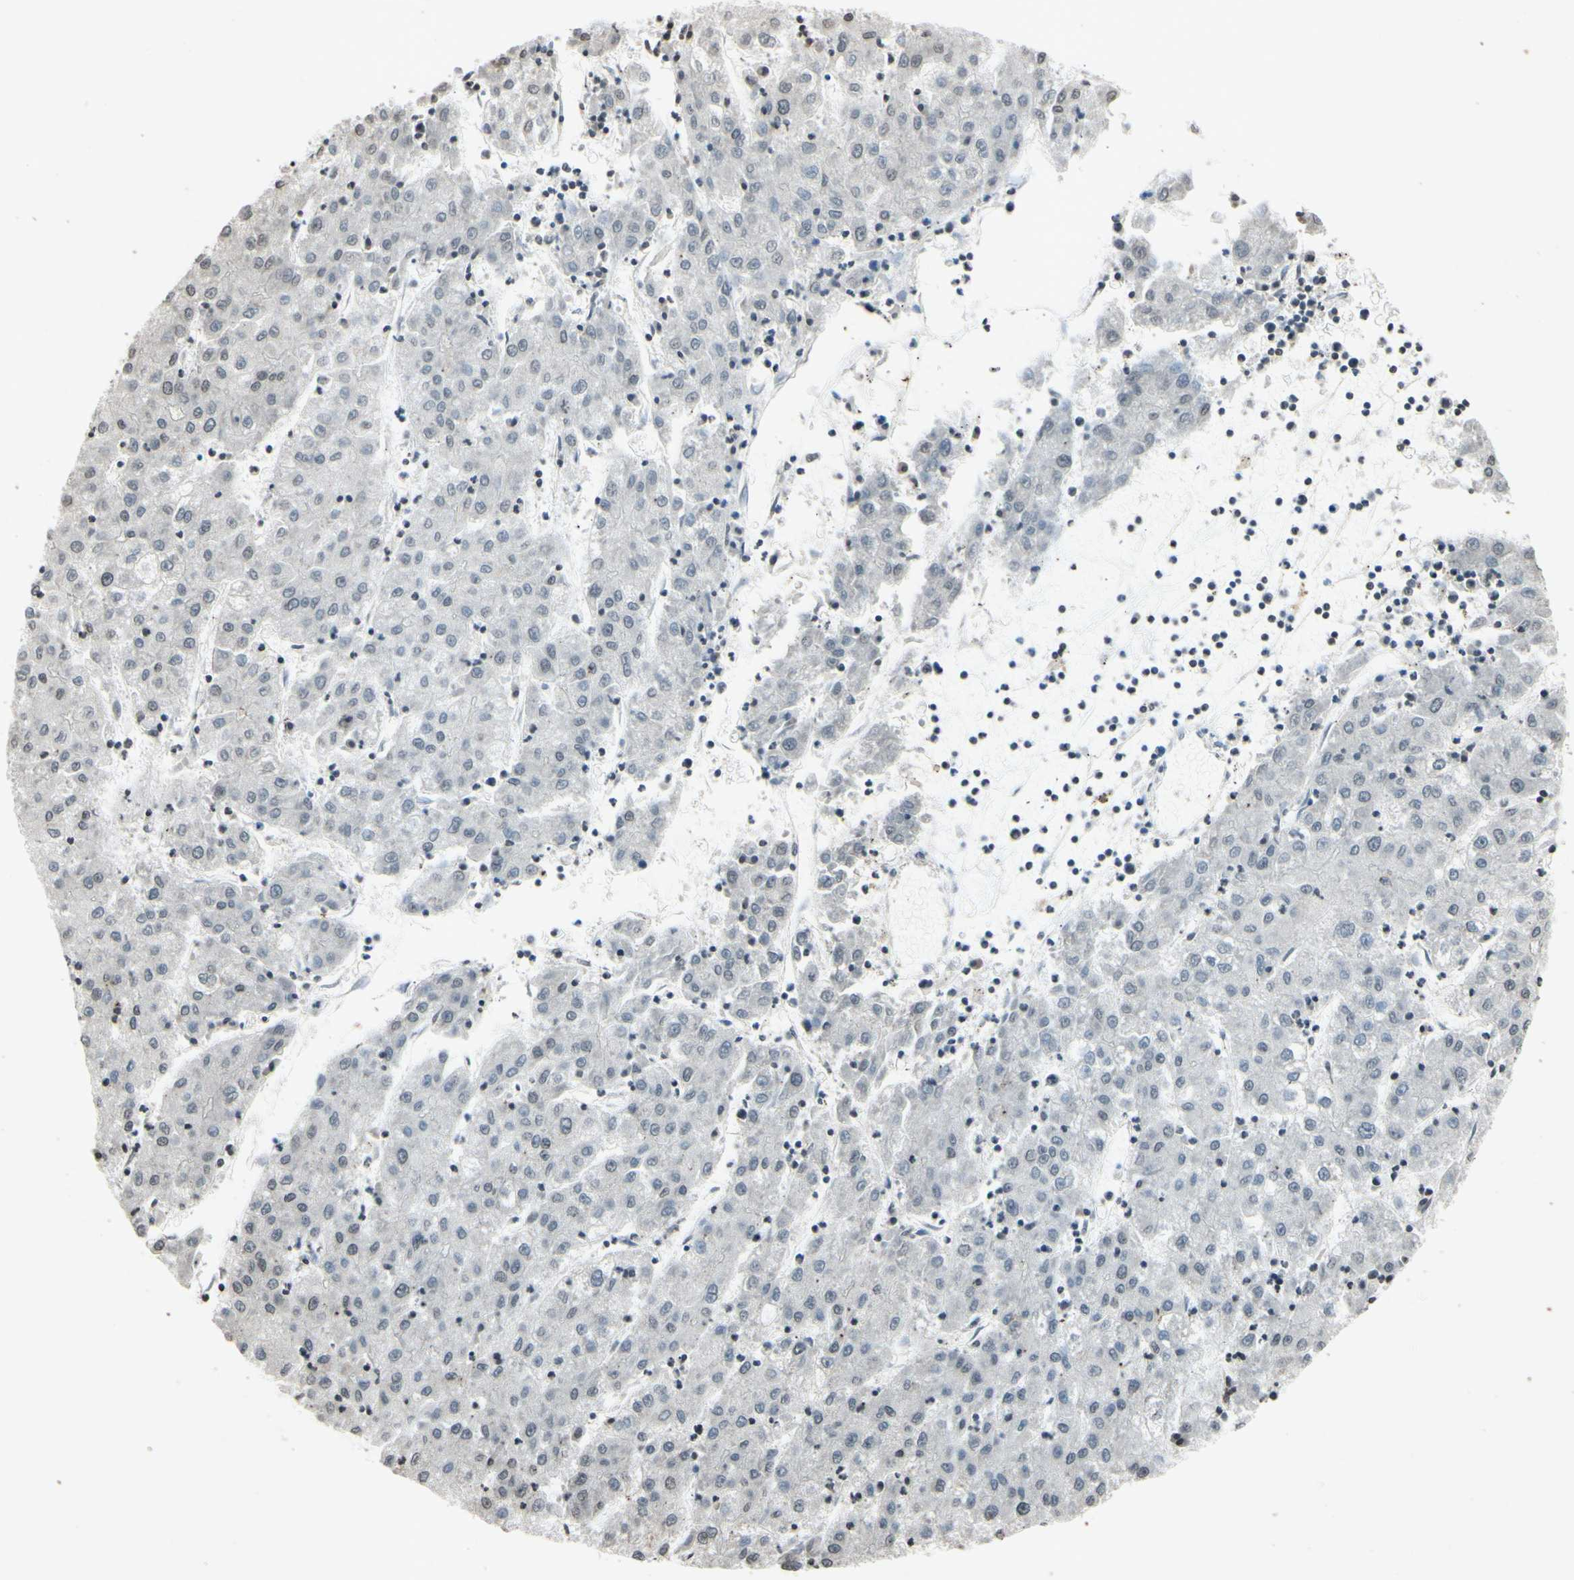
{"staining": {"intensity": "weak", "quantity": "25%-75%", "location": "cytoplasmic/membranous"}, "tissue": "liver cancer", "cell_type": "Tumor cells", "image_type": "cancer", "snomed": [{"axis": "morphology", "description": "Carcinoma, Hepatocellular, NOS"}, {"axis": "topography", "description": "Liver"}], "caption": "A brown stain shows weak cytoplasmic/membranous expression of a protein in hepatocellular carcinoma (liver) tumor cells.", "gene": "CLDN11", "patient": {"sex": "male", "age": 72}}